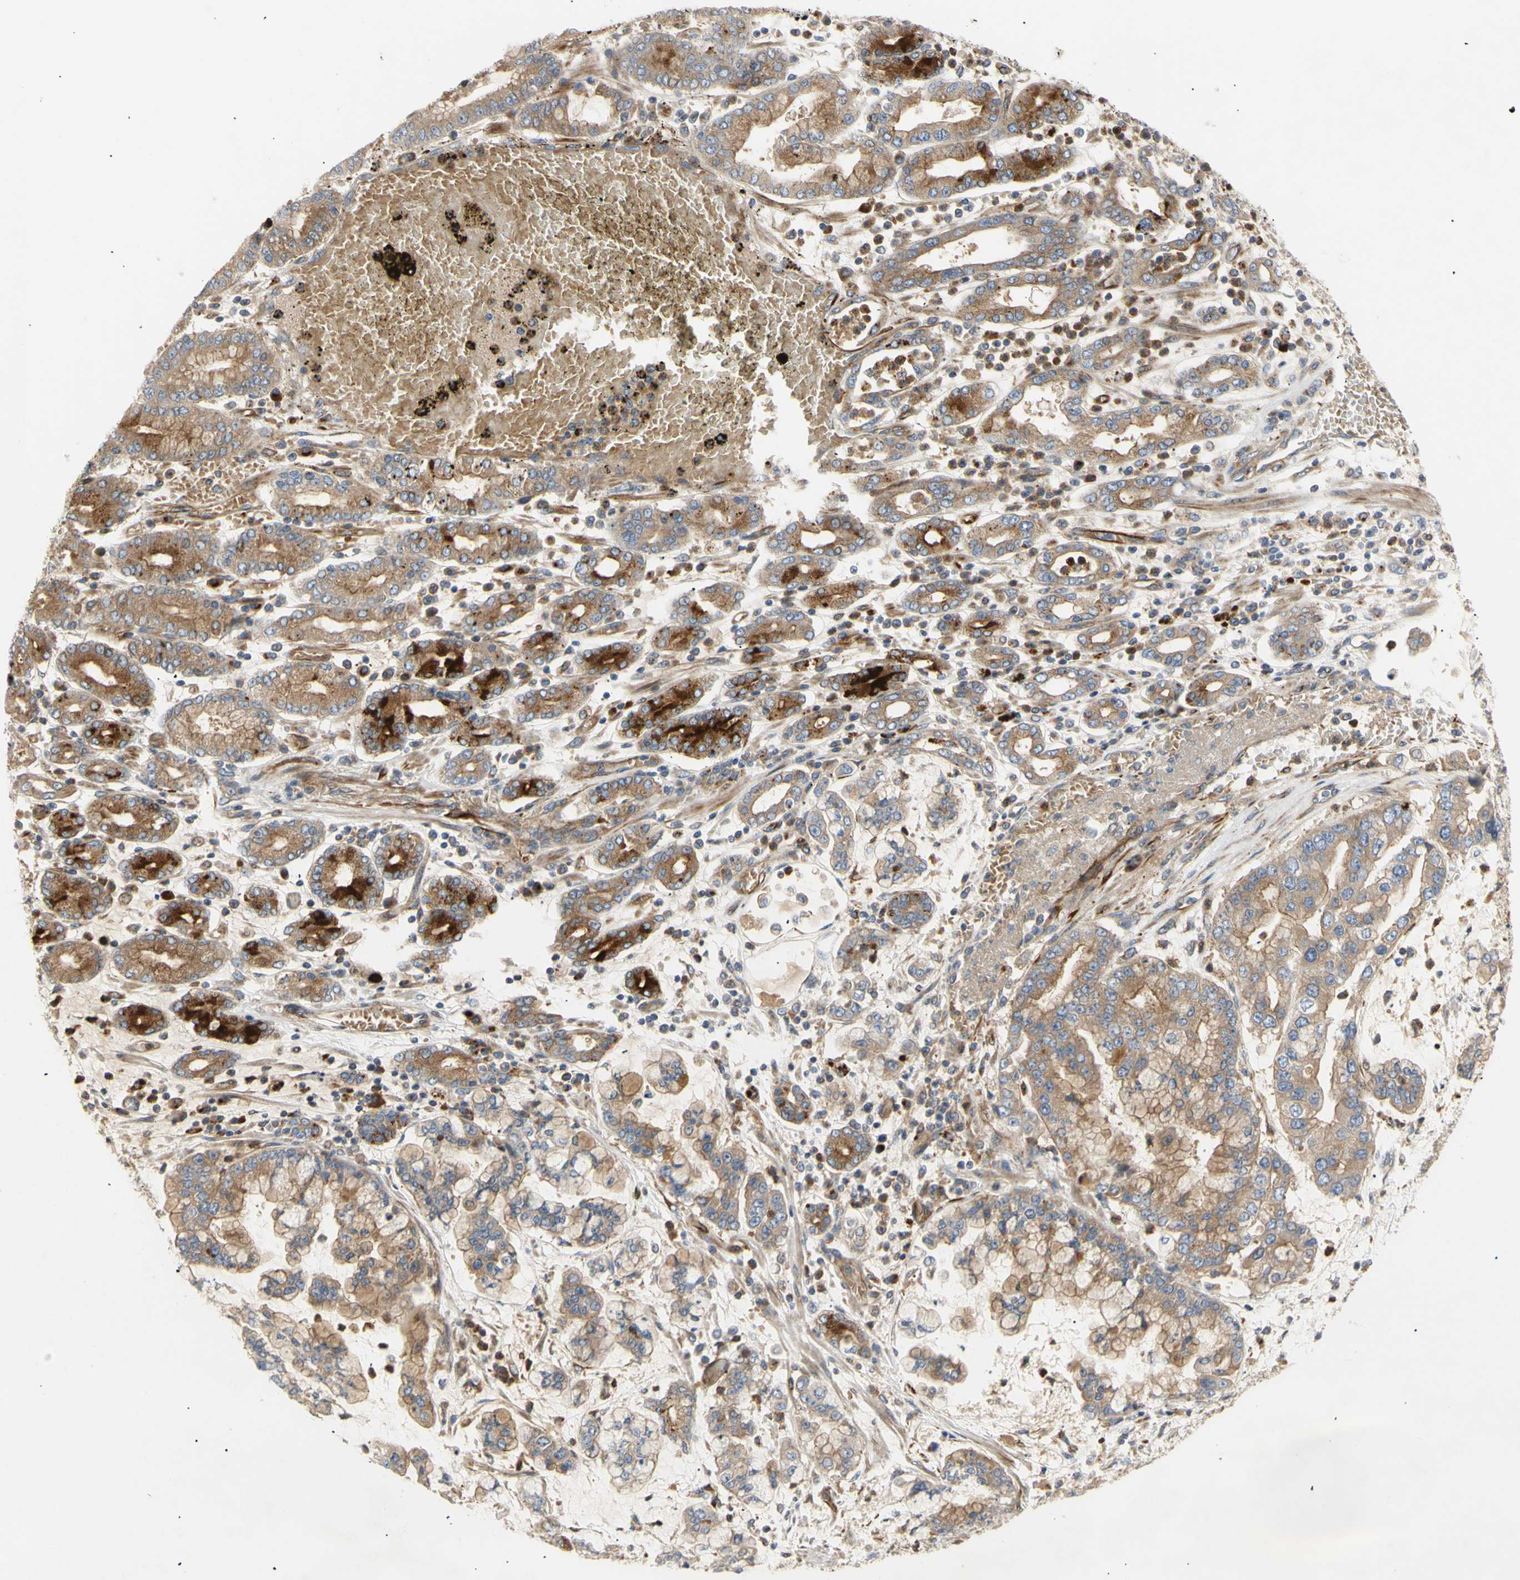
{"staining": {"intensity": "strong", "quantity": "<25%", "location": "cytoplasmic/membranous"}, "tissue": "stomach cancer", "cell_type": "Tumor cells", "image_type": "cancer", "snomed": [{"axis": "morphology", "description": "Normal tissue, NOS"}, {"axis": "morphology", "description": "Adenocarcinoma, NOS"}, {"axis": "topography", "description": "Stomach, upper"}, {"axis": "topography", "description": "Stomach"}], "caption": "IHC histopathology image of neoplastic tissue: stomach adenocarcinoma stained using immunohistochemistry (IHC) displays medium levels of strong protein expression localized specifically in the cytoplasmic/membranous of tumor cells, appearing as a cytoplasmic/membranous brown color.", "gene": "TUBG2", "patient": {"sex": "male", "age": 76}}